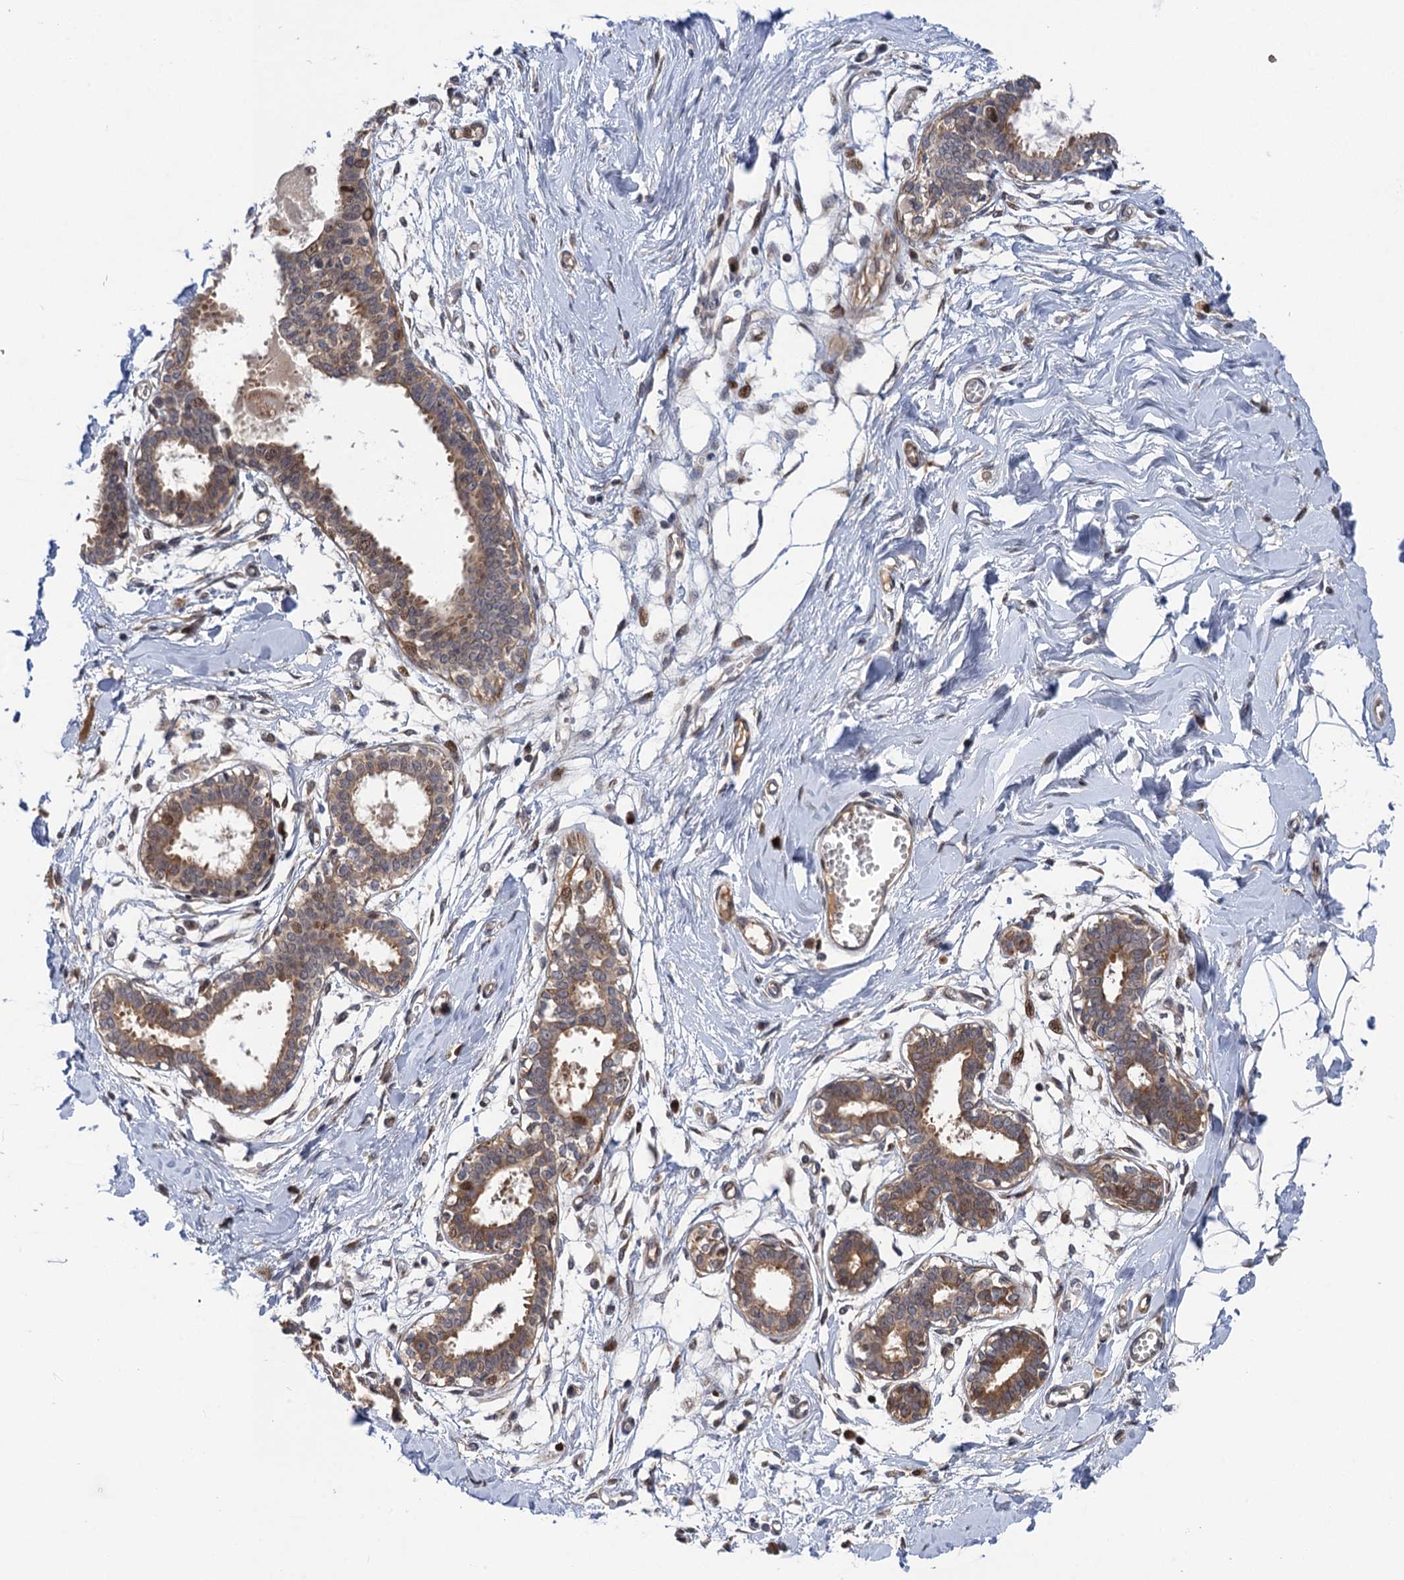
{"staining": {"intensity": "negative", "quantity": "none", "location": "none"}, "tissue": "breast", "cell_type": "Adipocytes", "image_type": "normal", "snomed": [{"axis": "morphology", "description": "Normal tissue, NOS"}, {"axis": "topography", "description": "Breast"}], "caption": "Immunohistochemistry micrograph of unremarkable breast: human breast stained with DAB (3,3'-diaminobenzidine) shows no significant protein staining in adipocytes. The staining was performed using DAB to visualize the protein expression in brown, while the nuclei were stained in blue with hematoxylin (Magnification: 20x).", "gene": "NEK8", "patient": {"sex": "female", "age": 27}}